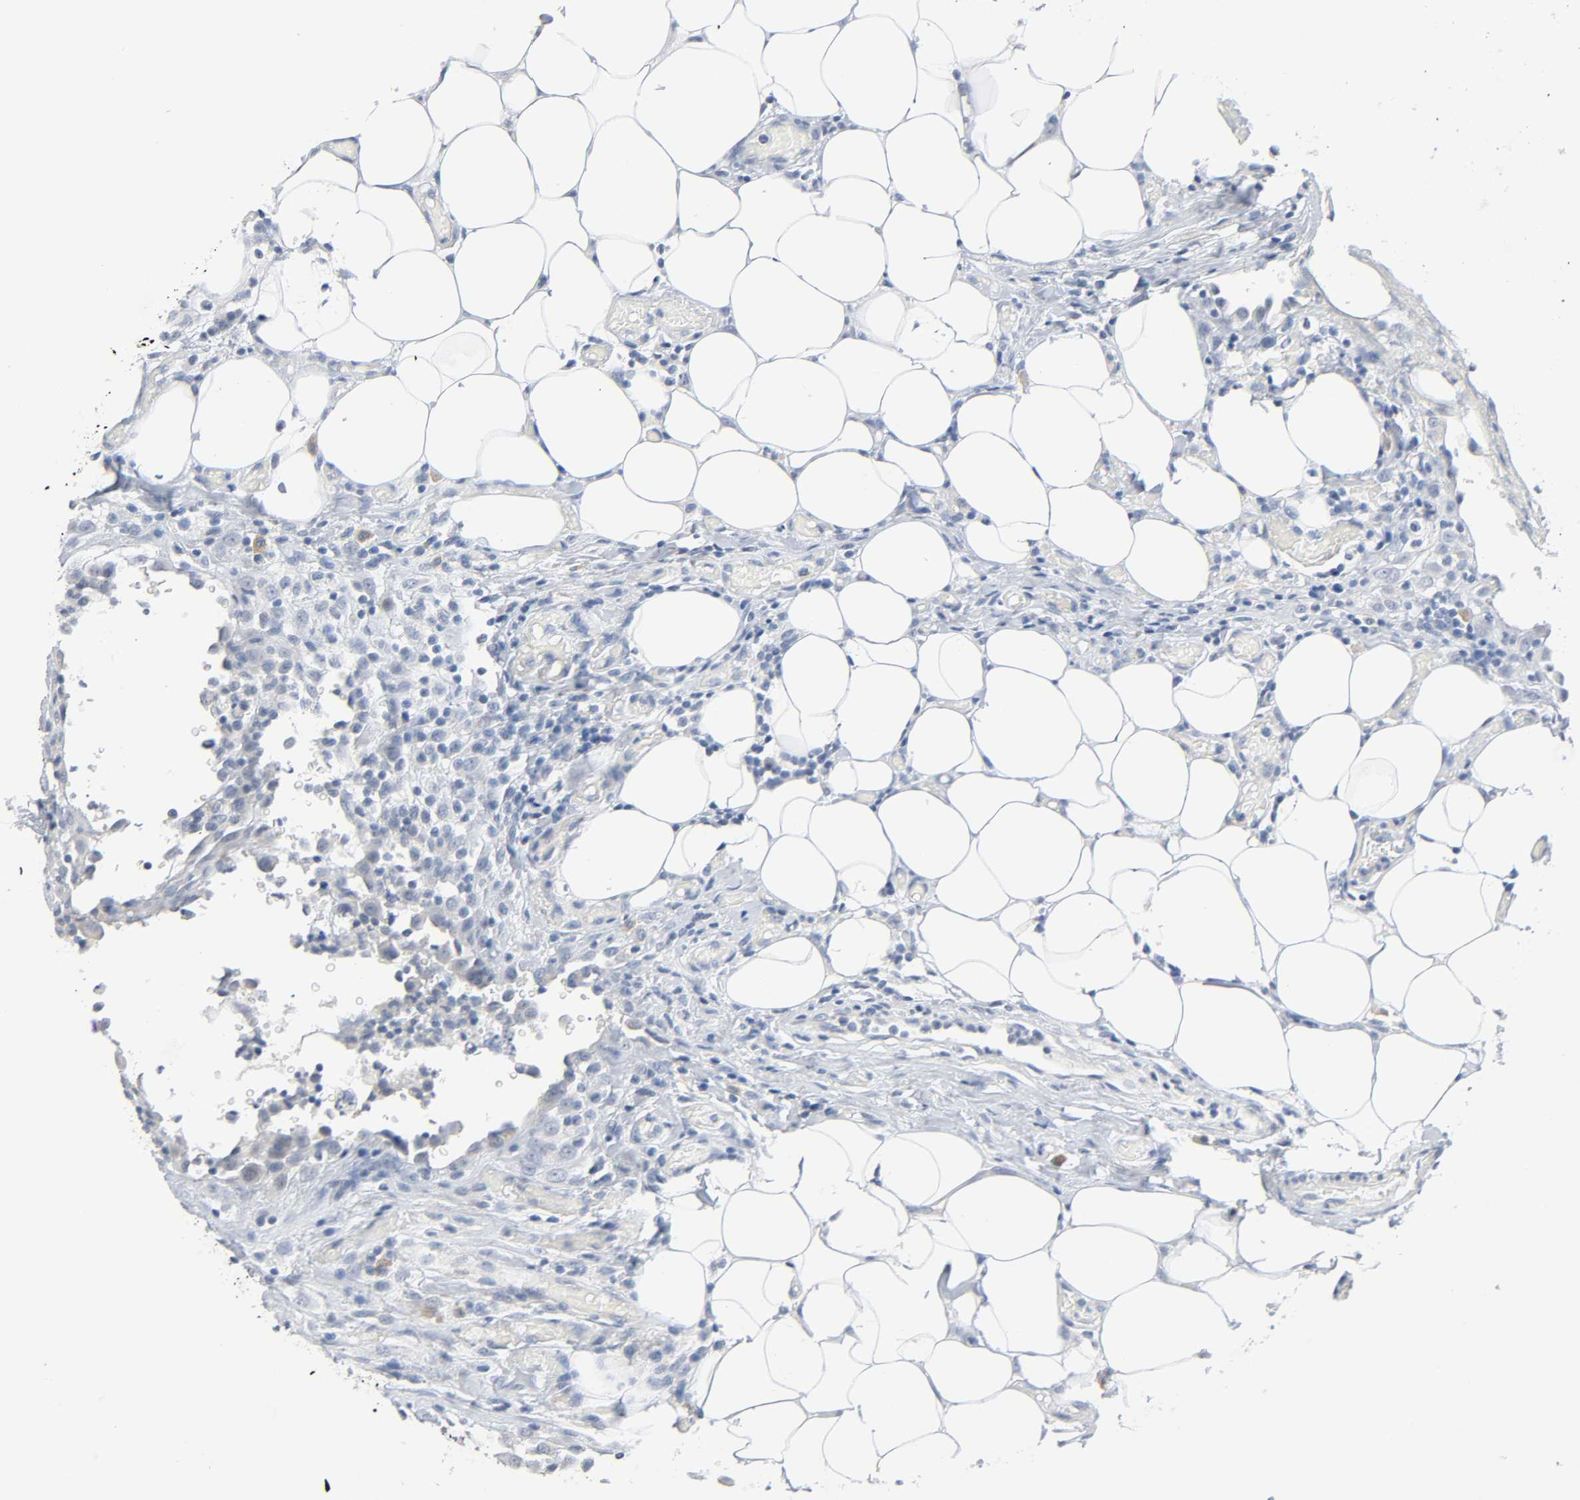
{"staining": {"intensity": "weak", "quantity": "25%-75%", "location": "cytoplasmic/membranous"}, "tissue": "colorectal cancer", "cell_type": "Tumor cells", "image_type": "cancer", "snomed": [{"axis": "morphology", "description": "Adenocarcinoma, NOS"}, {"axis": "topography", "description": "Colon"}], "caption": "Weak cytoplasmic/membranous protein staining is appreciated in about 25%-75% of tumor cells in colorectal adenocarcinoma.", "gene": "PPP2R1B", "patient": {"sex": "female", "age": 86}}